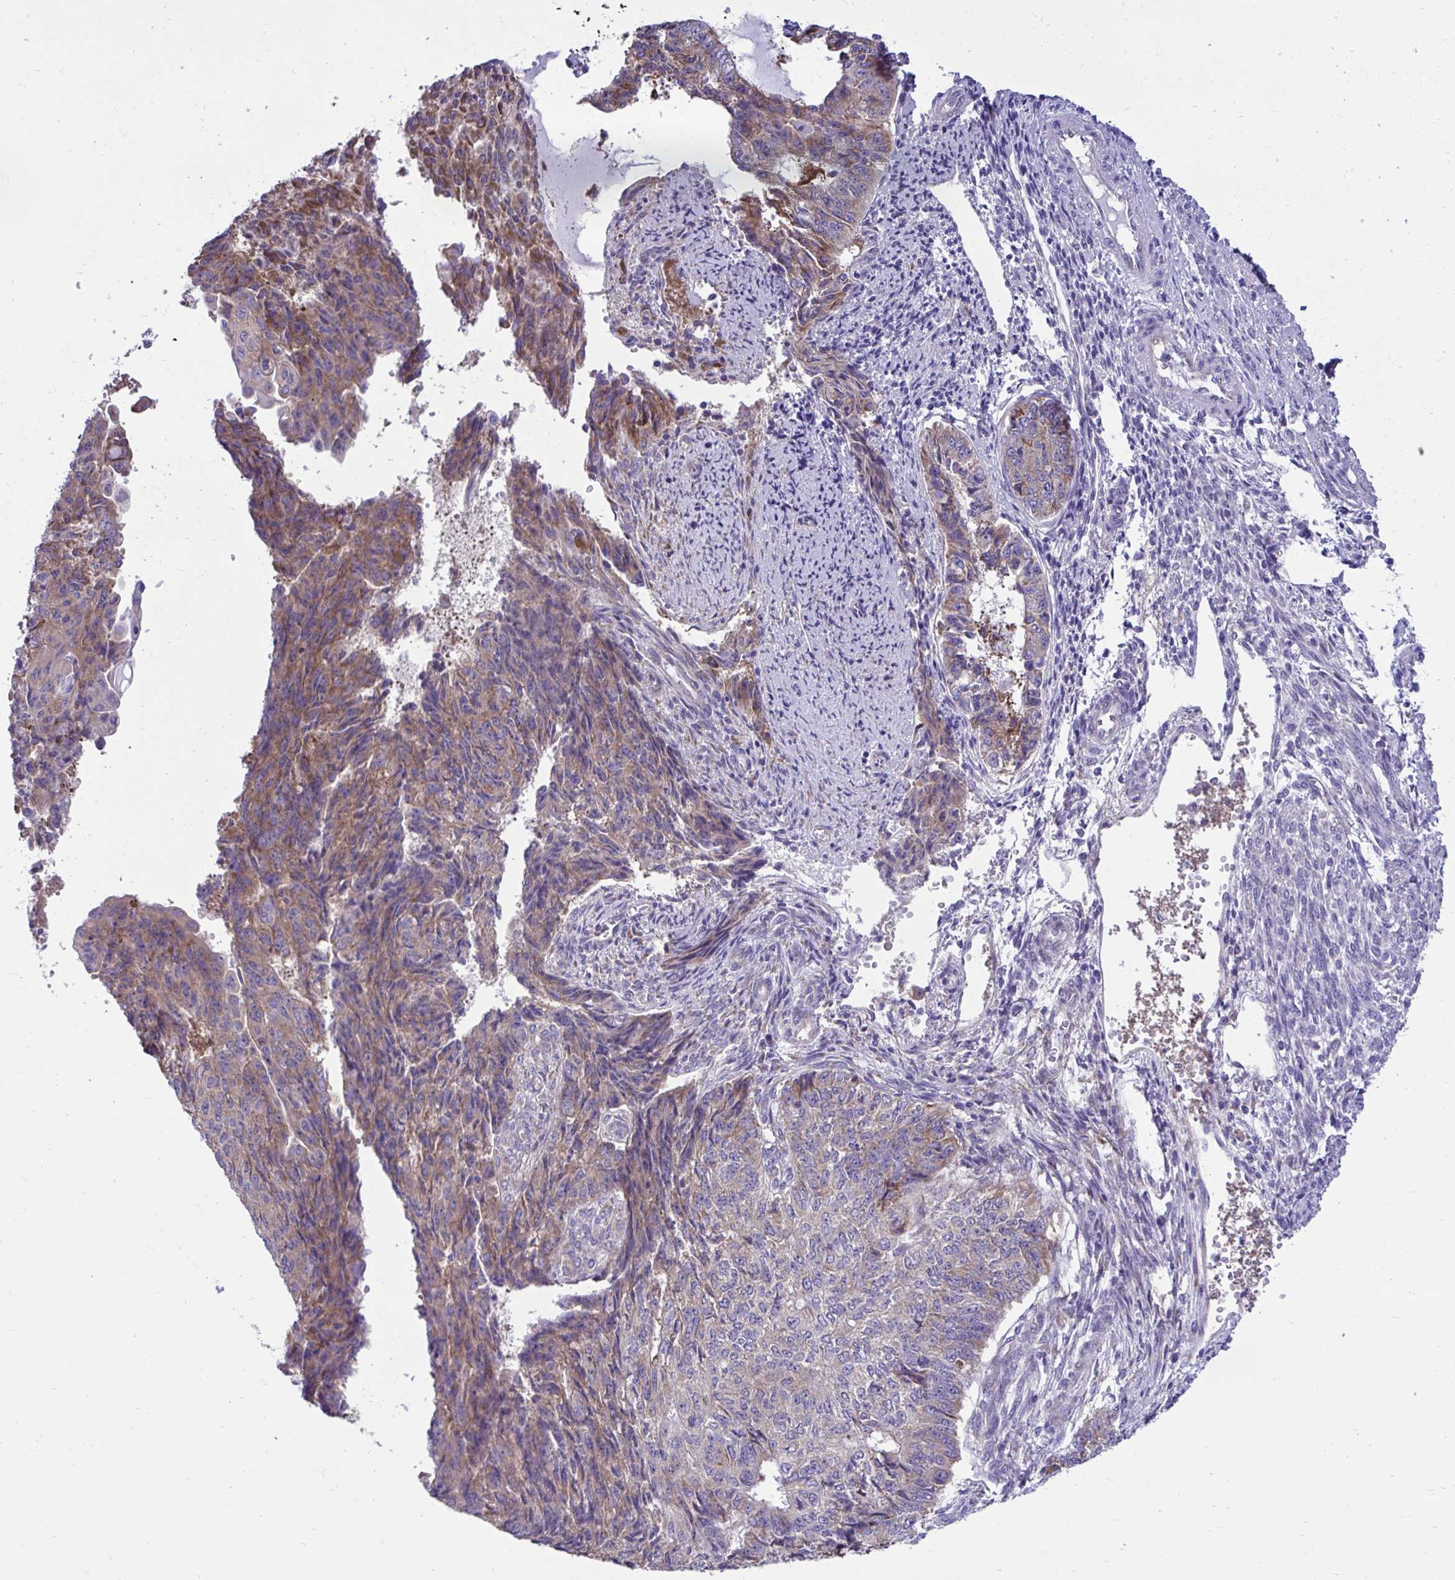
{"staining": {"intensity": "moderate", "quantity": "25%-75%", "location": "cytoplasmic/membranous"}, "tissue": "endometrial cancer", "cell_type": "Tumor cells", "image_type": "cancer", "snomed": [{"axis": "morphology", "description": "Adenocarcinoma, NOS"}, {"axis": "topography", "description": "Endometrium"}], "caption": "Adenocarcinoma (endometrial) was stained to show a protein in brown. There is medium levels of moderate cytoplasmic/membranous expression in approximately 25%-75% of tumor cells. The protein of interest is shown in brown color, while the nuclei are stained blue.", "gene": "RPL7", "patient": {"sex": "female", "age": 32}}